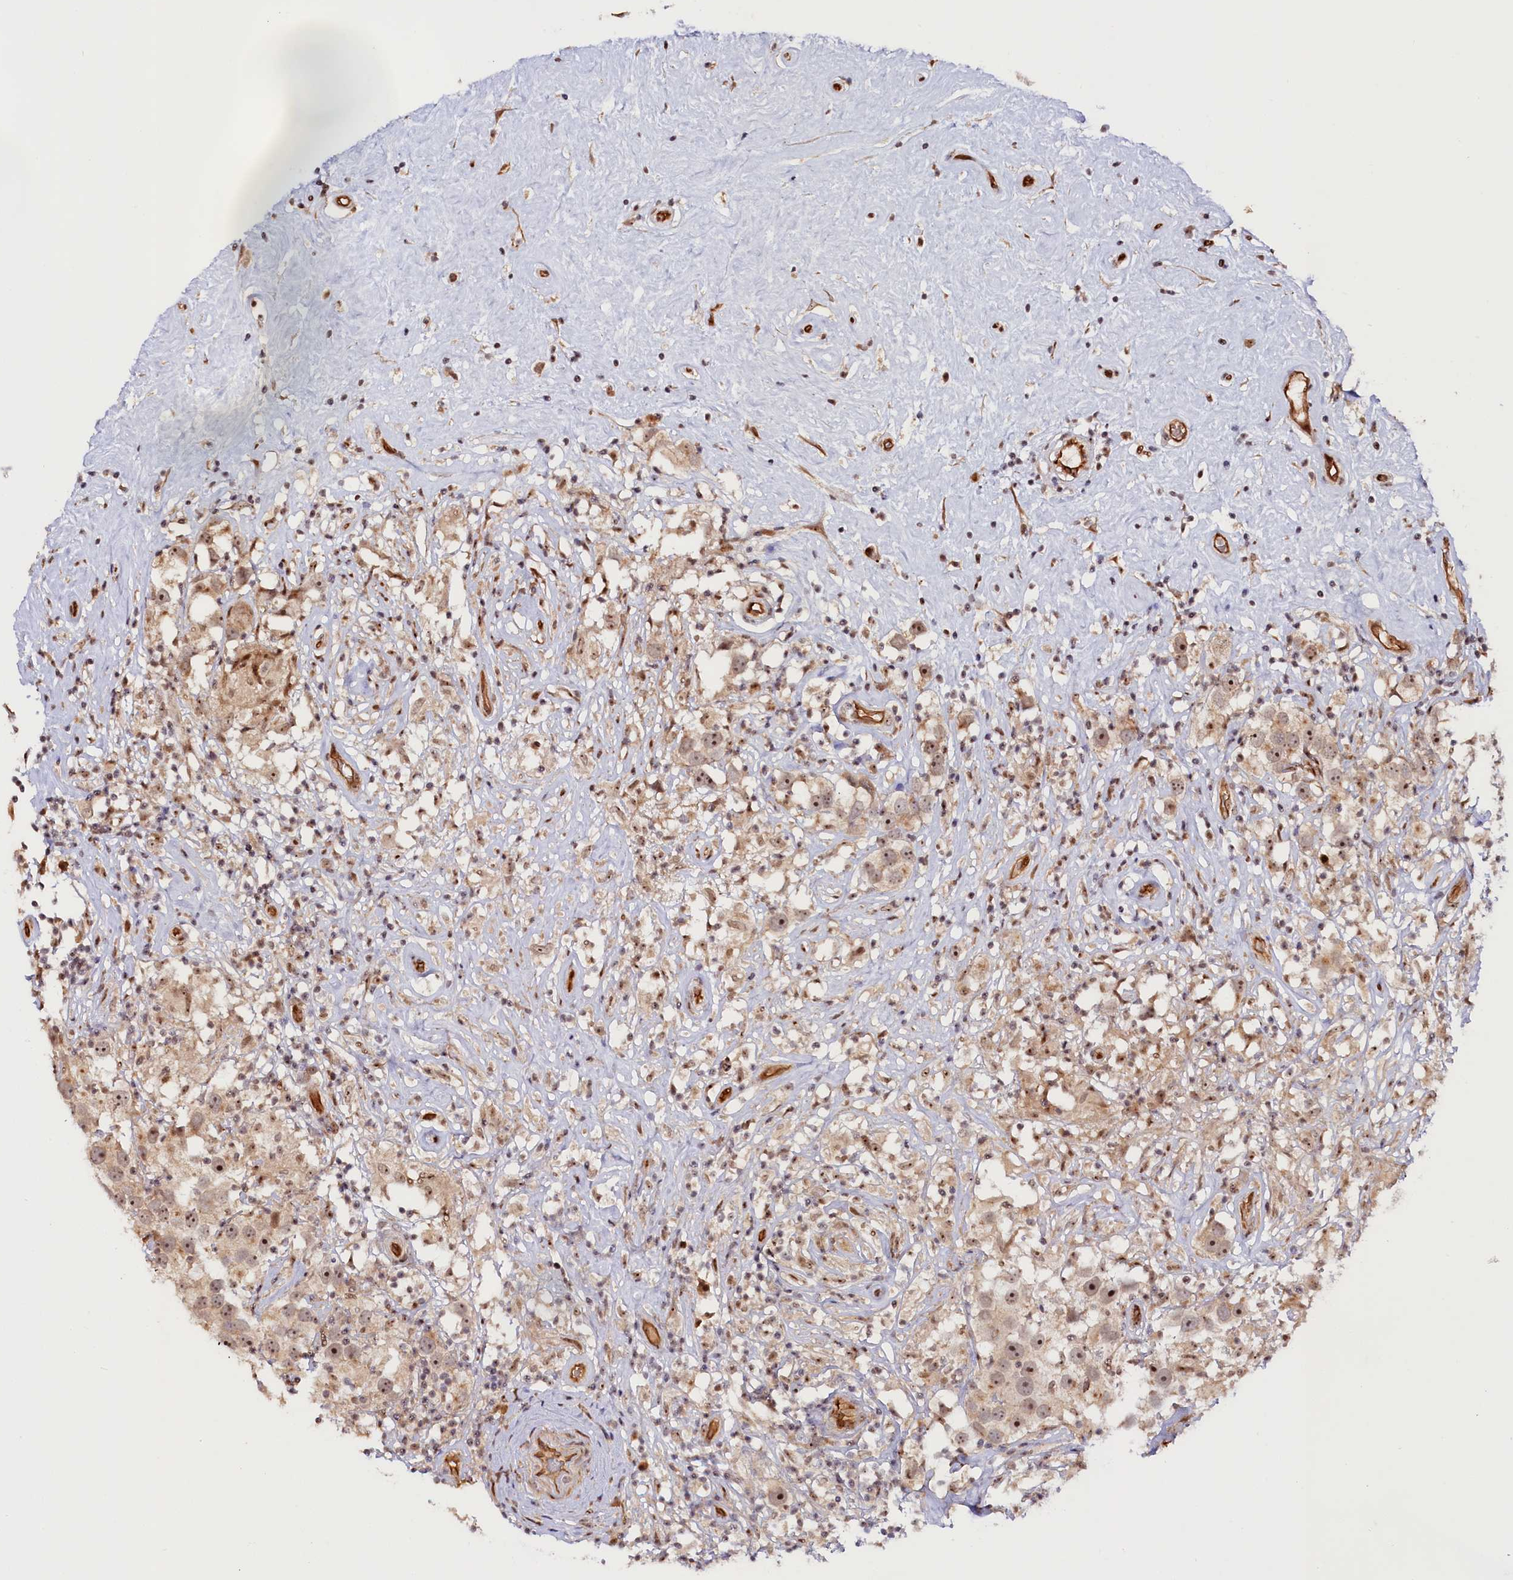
{"staining": {"intensity": "moderate", "quantity": "25%-75%", "location": "nuclear"}, "tissue": "testis cancer", "cell_type": "Tumor cells", "image_type": "cancer", "snomed": [{"axis": "morphology", "description": "Seminoma, NOS"}, {"axis": "topography", "description": "Testis"}], "caption": "Seminoma (testis) stained with DAB immunohistochemistry exhibits medium levels of moderate nuclear expression in about 25%-75% of tumor cells. (Brightfield microscopy of DAB IHC at high magnification).", "gene": "ANKRD24", "patient": {"sex": "male", "age": 49}}